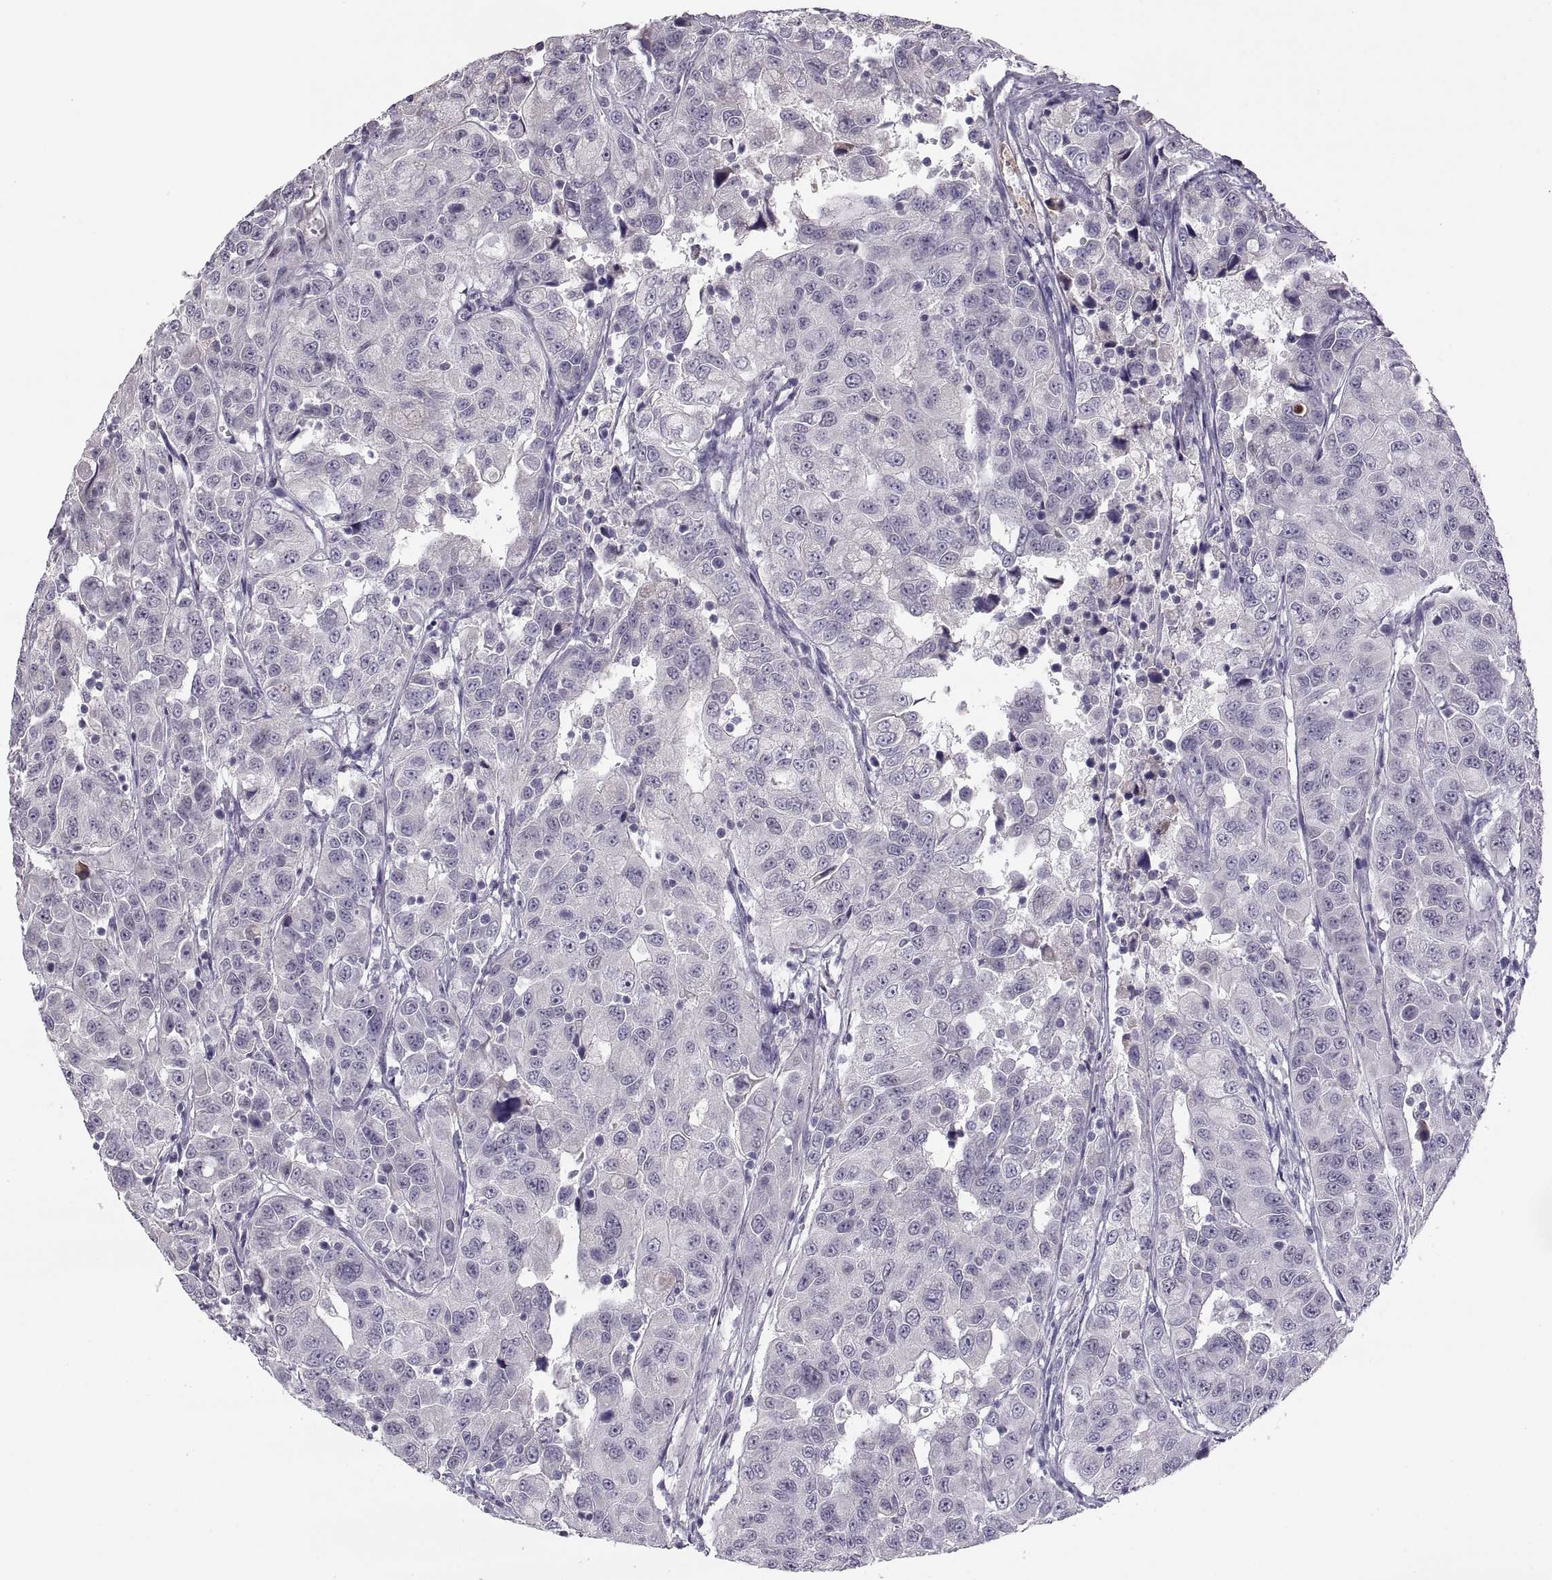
{"staining": {"intensity": "negative", "quantity": "none", "location": "none"}, "tissue": "urothelial cancer", "cell_type": "Tumor cells", "image_type": "cancer", "snomed": [{"axis": "morphology", "description": "Urothelial carcinoma, NOS"}, {"axis": "morphology", "description": "Urothelial carcinoma, High grade"}, {"axis": "topography", "description": "Urinary bladder"}], "caption": "This micrograph is of urothelial cancer stained with IHC to label a protein in brown with the nuclei are counter-stained blue. There is no positivity in tumor cells.", "gene": "MAGEB18", "patient": {"sex": "female", "age": 73}}